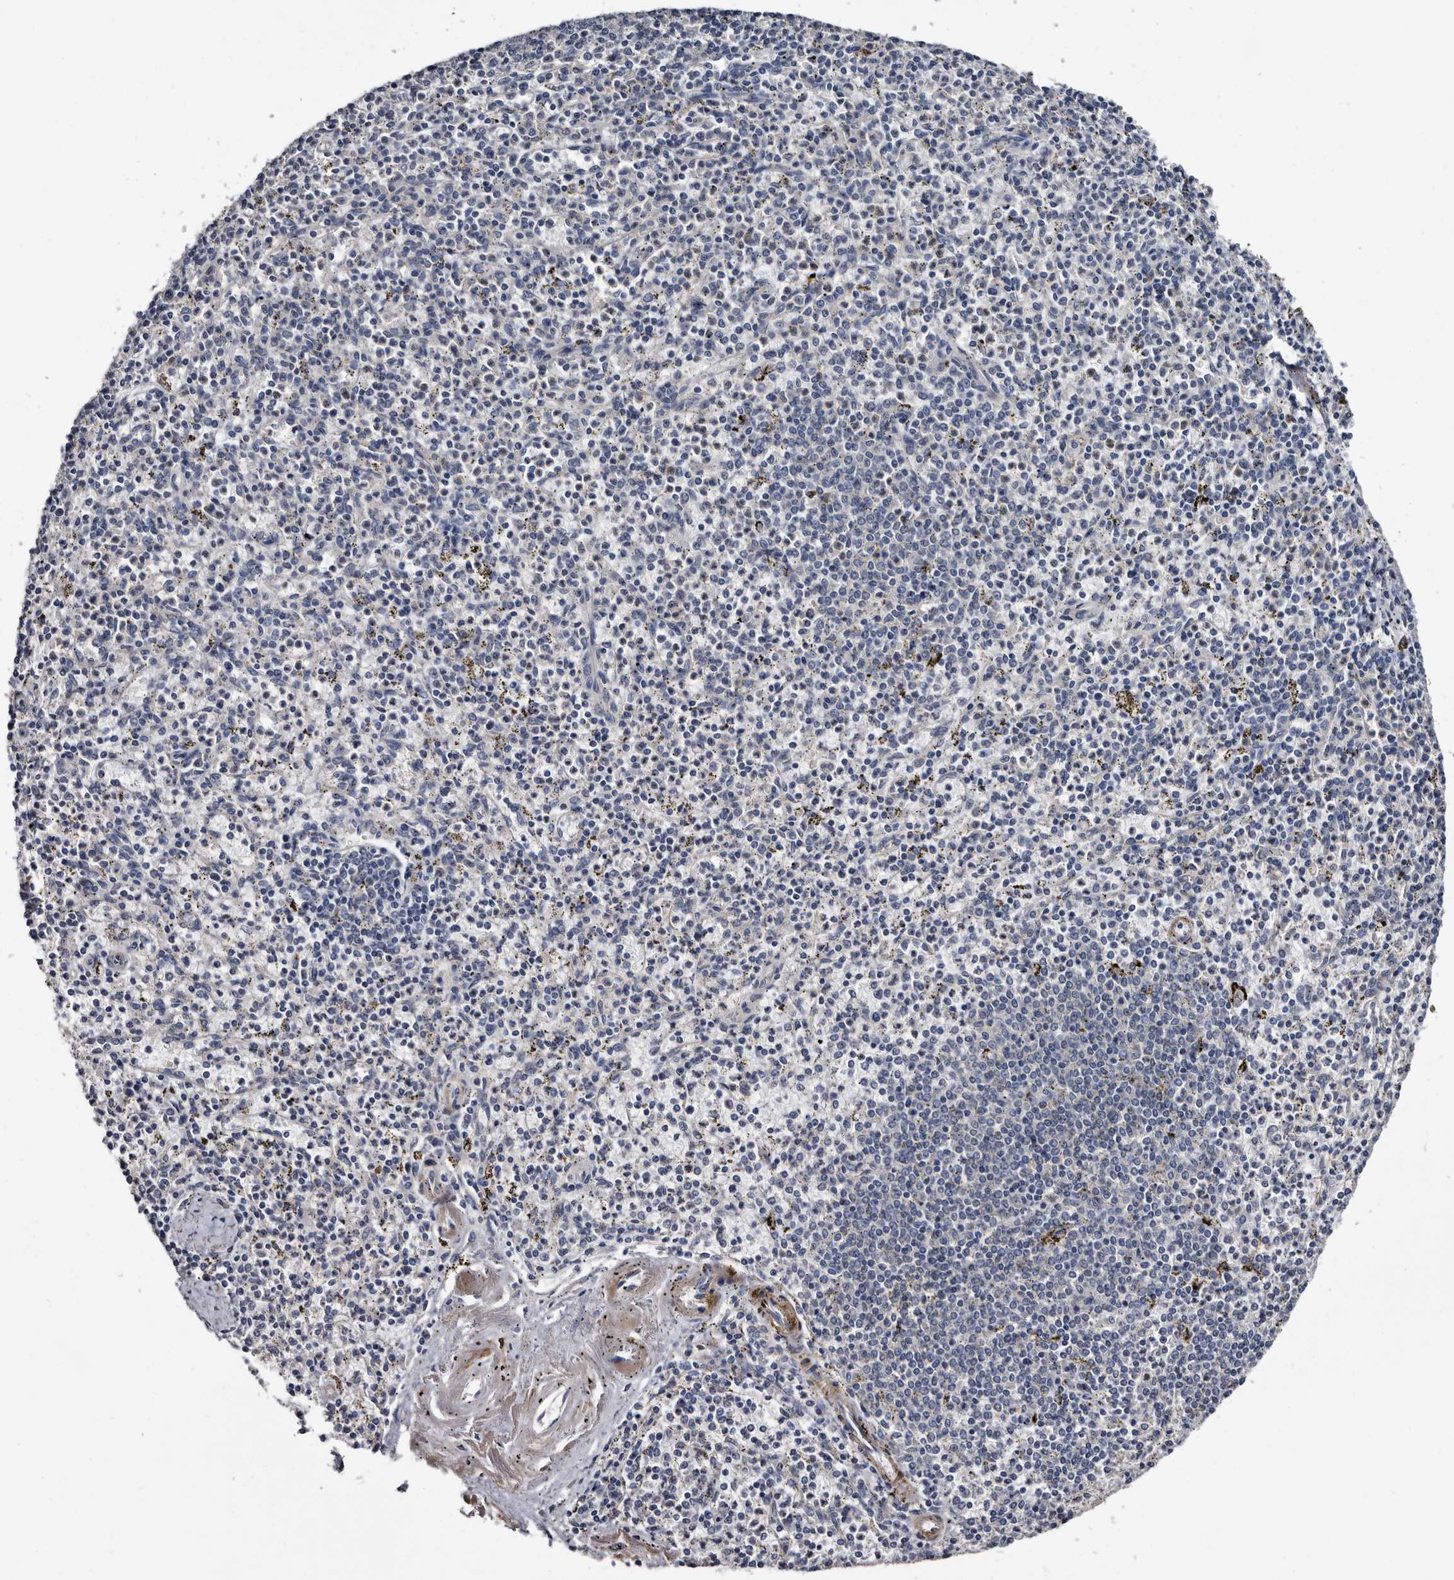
{"staining": {"intensity": "negative", "quantity": "none", "location": "none"}, "tissue": "spleen", "cell_type": "Cells in red pulp", "image_type": "normal", "snomed": [{"axis": "morphology", "description": "Normal tissue, NOS"}, {"axis": "topography", "description": "Spleen"}], "caption": "High magnification brightfield microscopy of normal spleen stained with DAB (brown) and counterstained with hematoxylin (blue): cells in red pulp show no significant positivity. The staining is performed using DAB brown chromogen with nuclei counter-stained in using hematoxylin.", "gene": "IARS1", "patient": {"sex": "male", "age": 72}}